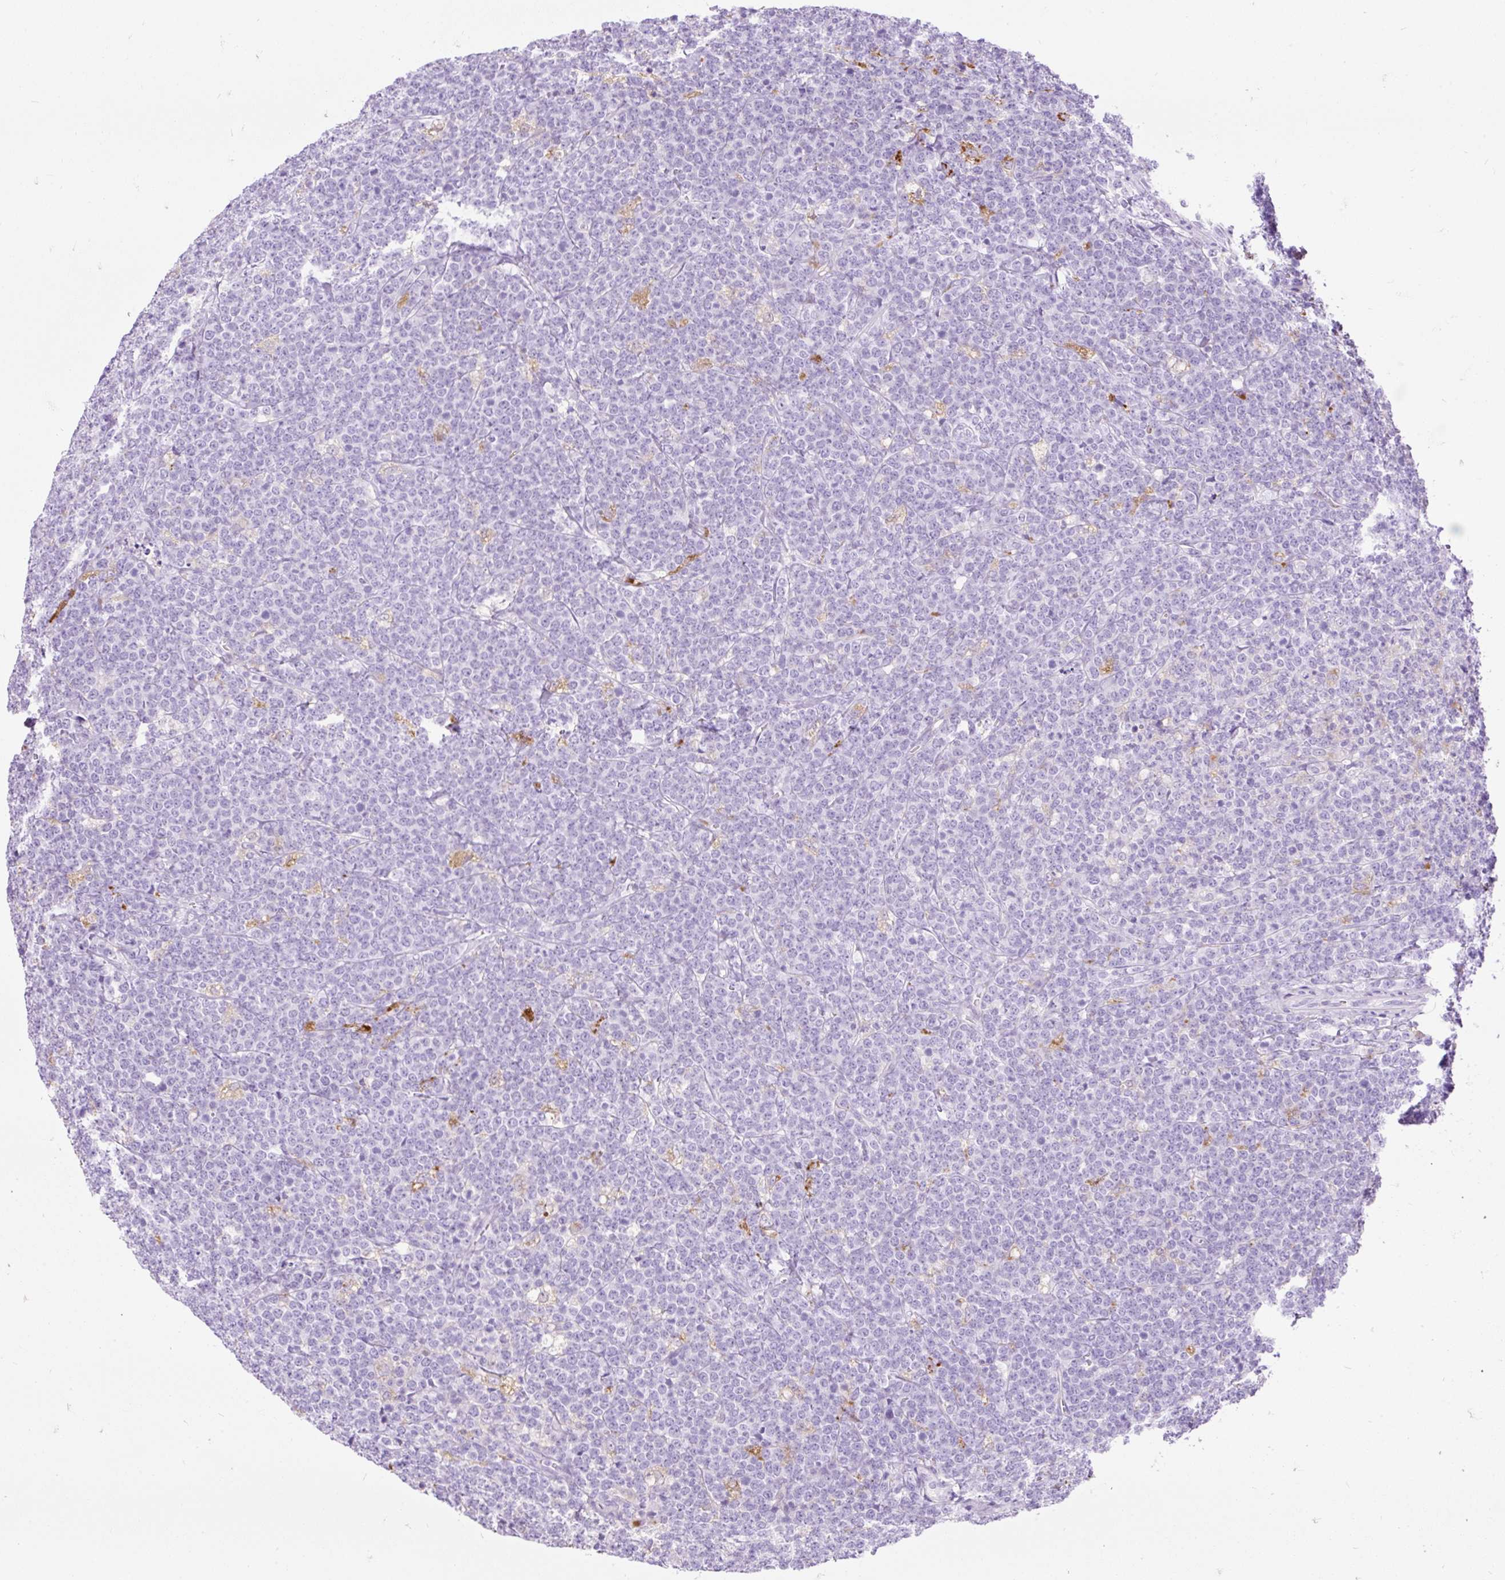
{"staining": {"intensity": "negative", "quantity": "none", "location": "none"}, "tissue": "lymphoma", "cell_type": "Tumor cells", "image_type": "cancer", "snomed": [{"axis": "morphology", "description": "Malignant lymphoma, non-Hodgkin's type, High grade"}, {"axis": "topography", "description": "Small intestine"}, {"axis": "topography", "description": "Colon"}], "caption": "Micrograph shows no protein staining in tumor cells of lymphoma tissue. (Brightfield microscopy of DAB immunohistochemistry at high magnification).", "gene": "HEXB", "patient": {"sex": "male", "age": 8}}